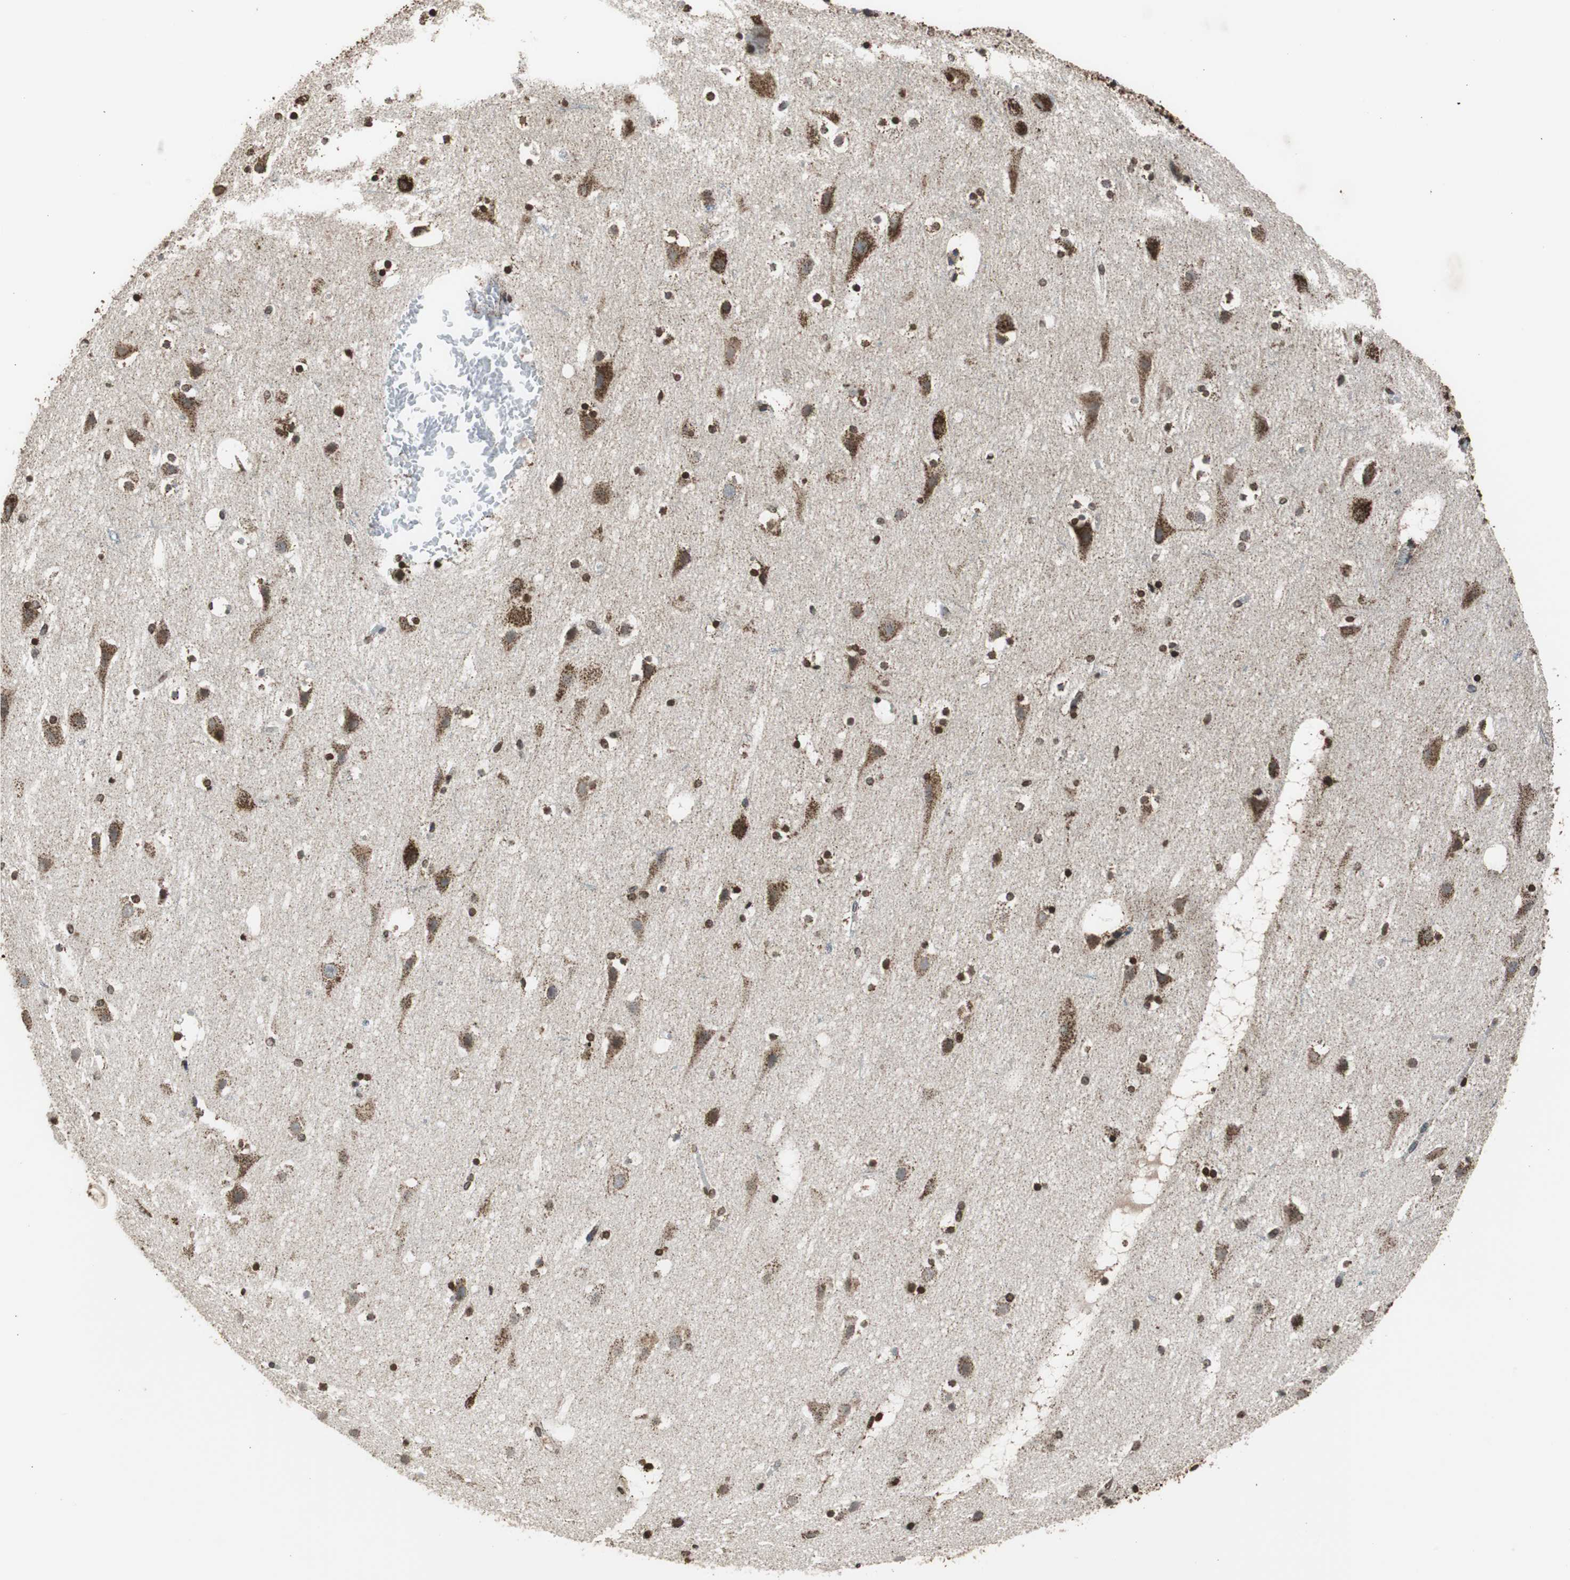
{"staining": {"intensity": "weak", "quantity": ">75%", "location": "cytoplasmic/membranous"}, "tissue": "cerebral cortex", "cell_type": "Endothelial cells", "image_type": "normal", "snomed": [{"axis": "morphology", "description": "Normal tissue, NOS"}, {"axis": "topography", "description": "Cerebral cortex"}], "caption": "High-magnification brightfield microscopy of normal cerebral cortex stained with DAB (3,3'-diaminobenzidine) (brown) and counterstained with hematoxylin (blue). endothelial cells exhibit weak cytoplasmic/membranous expression is present in about>75% of cells.", "gene": "HSPA9", "patient": {"sex": "male", "age": 45}}